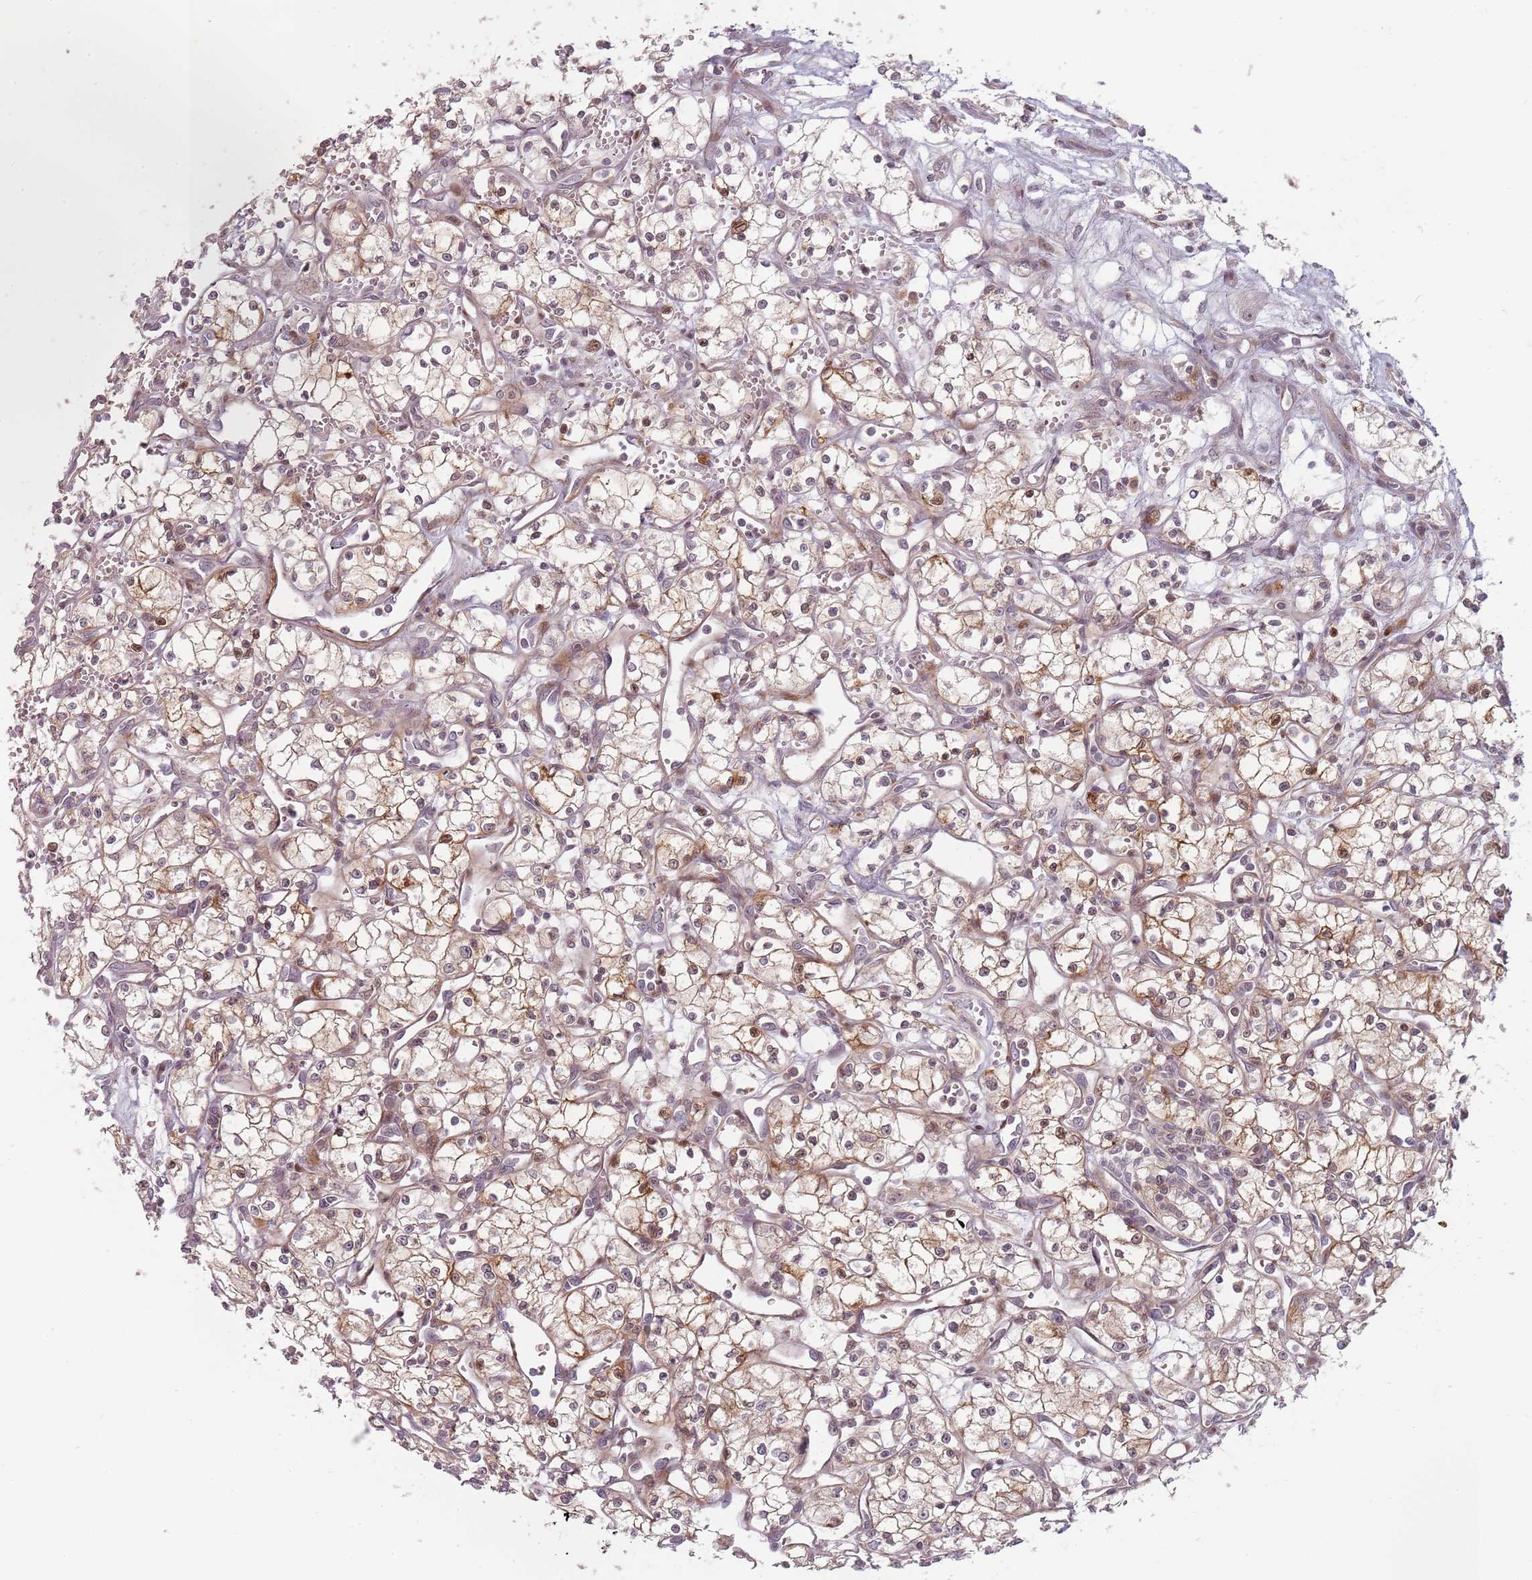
{"staining": {"intensity": "weak", "quantity": "<25%", "location": "cytoplasmic/membranous"}, "tissue": "renal cancer", "cell_type": "Tumor cells", "image_type": "cancer", "snomed": [{"axis": "morphology", "description": "Adenocarcinoma, NOS"}, {"axis": "topography", "description": "Kidney"}], "caption": "Tumor cells are negative for protein expression in human renal adenocarcinoma.", "gene": "RPS6KA2", "patient": {"sex": "male", "age": 59}}